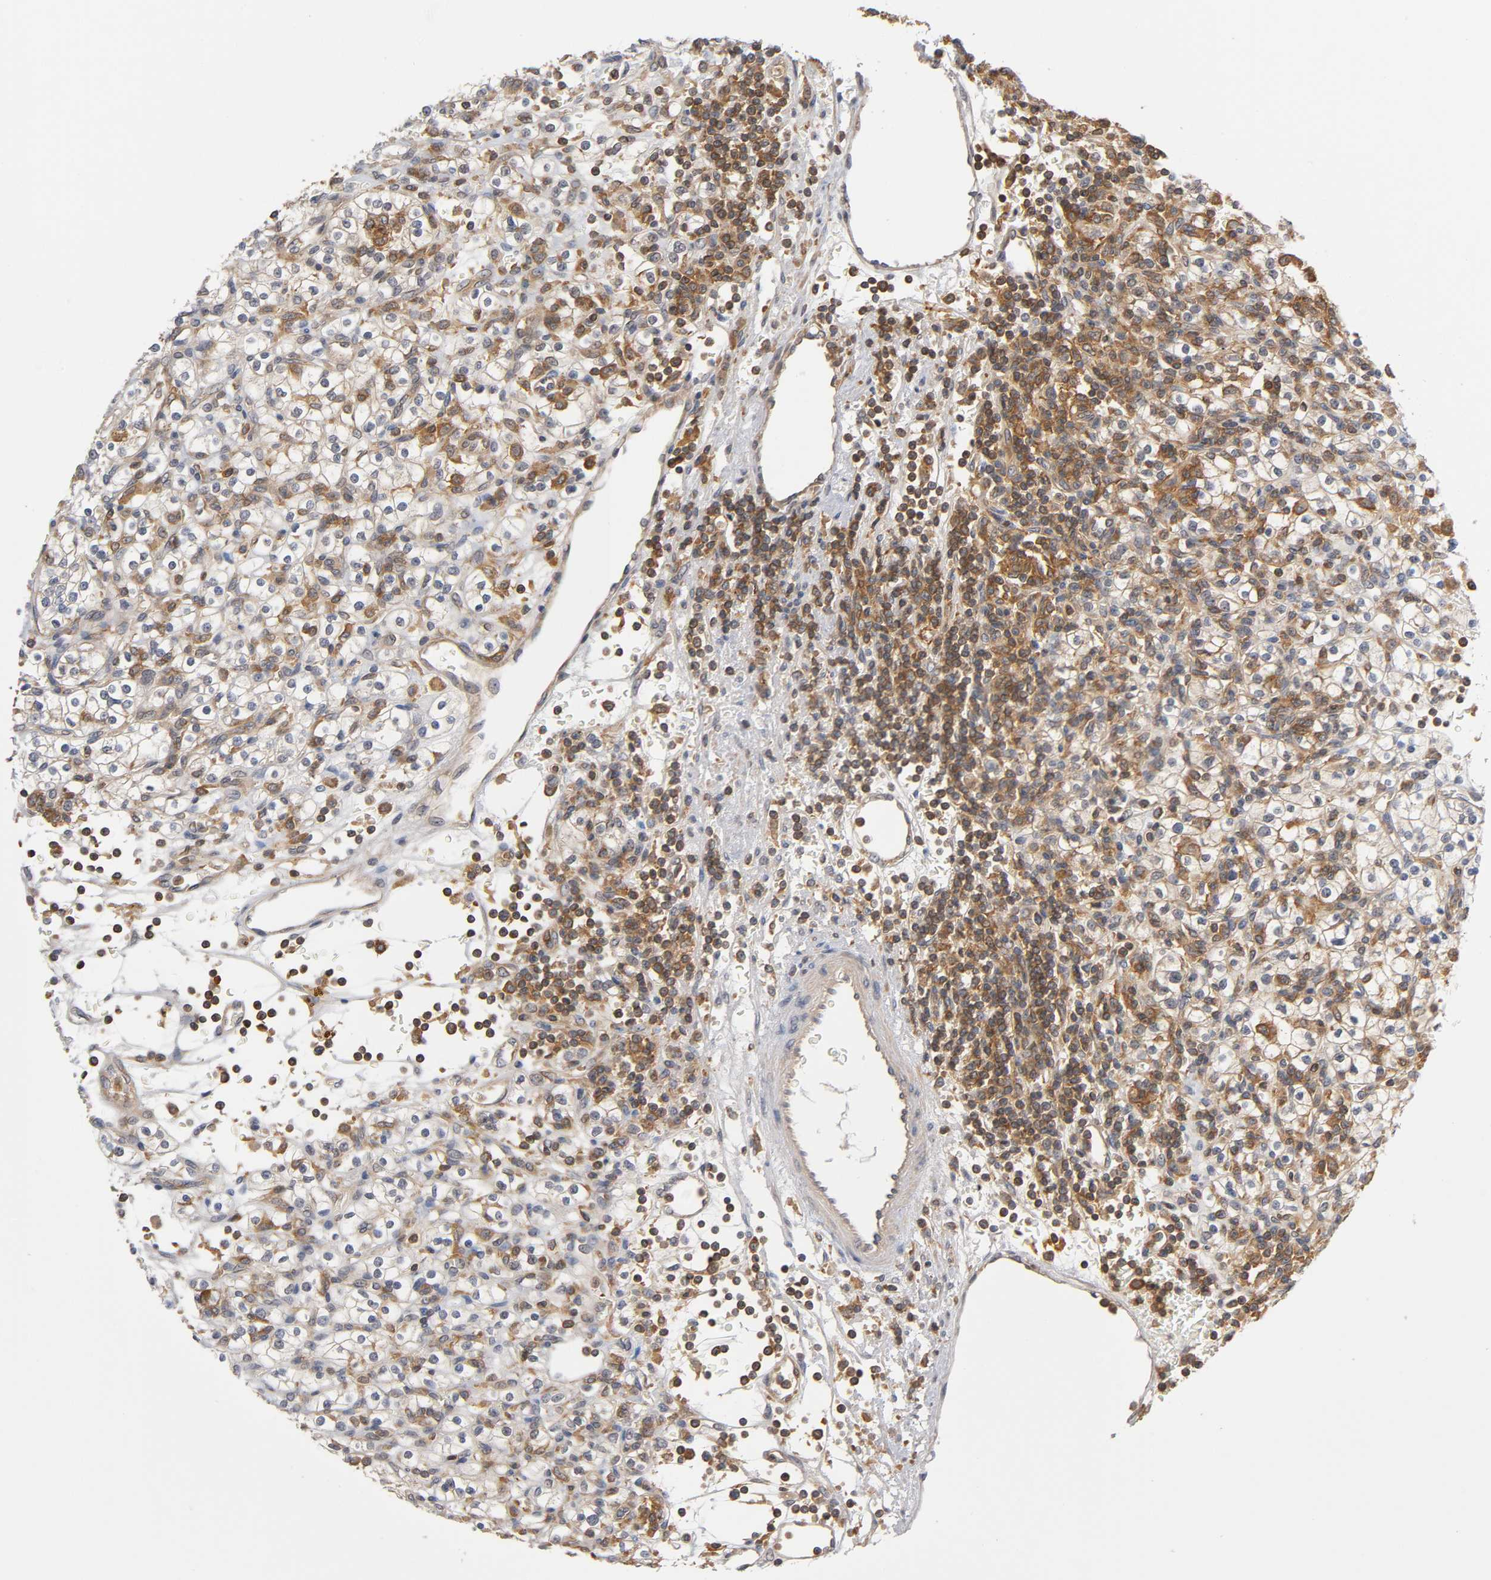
{"staining": {"intensity": "moderate", "quantity": "25%-75%", "location": "cytoplasmic/membranous"}, "tissue": "renal cancer", "cell_type": "Tumor cells", "image_type": "cancer", "snomed": [{"axis": "morphology", "description": "Normal tissue, NOS"}, {"axis": "morphology", "description": "Adenocarcinoma, NOS"}, {"axis": "topography", "description": "Kidney"}], "caption": "Immunohistochemistry image of renal cancer stained for a protein (brown), which demonstrates medium levels of moderate cytoplasmic/membranous expression in about 25%-75% of tumor cells.", "gene": "ACTR2", "patient": {"sex": "female", "age": 55}}